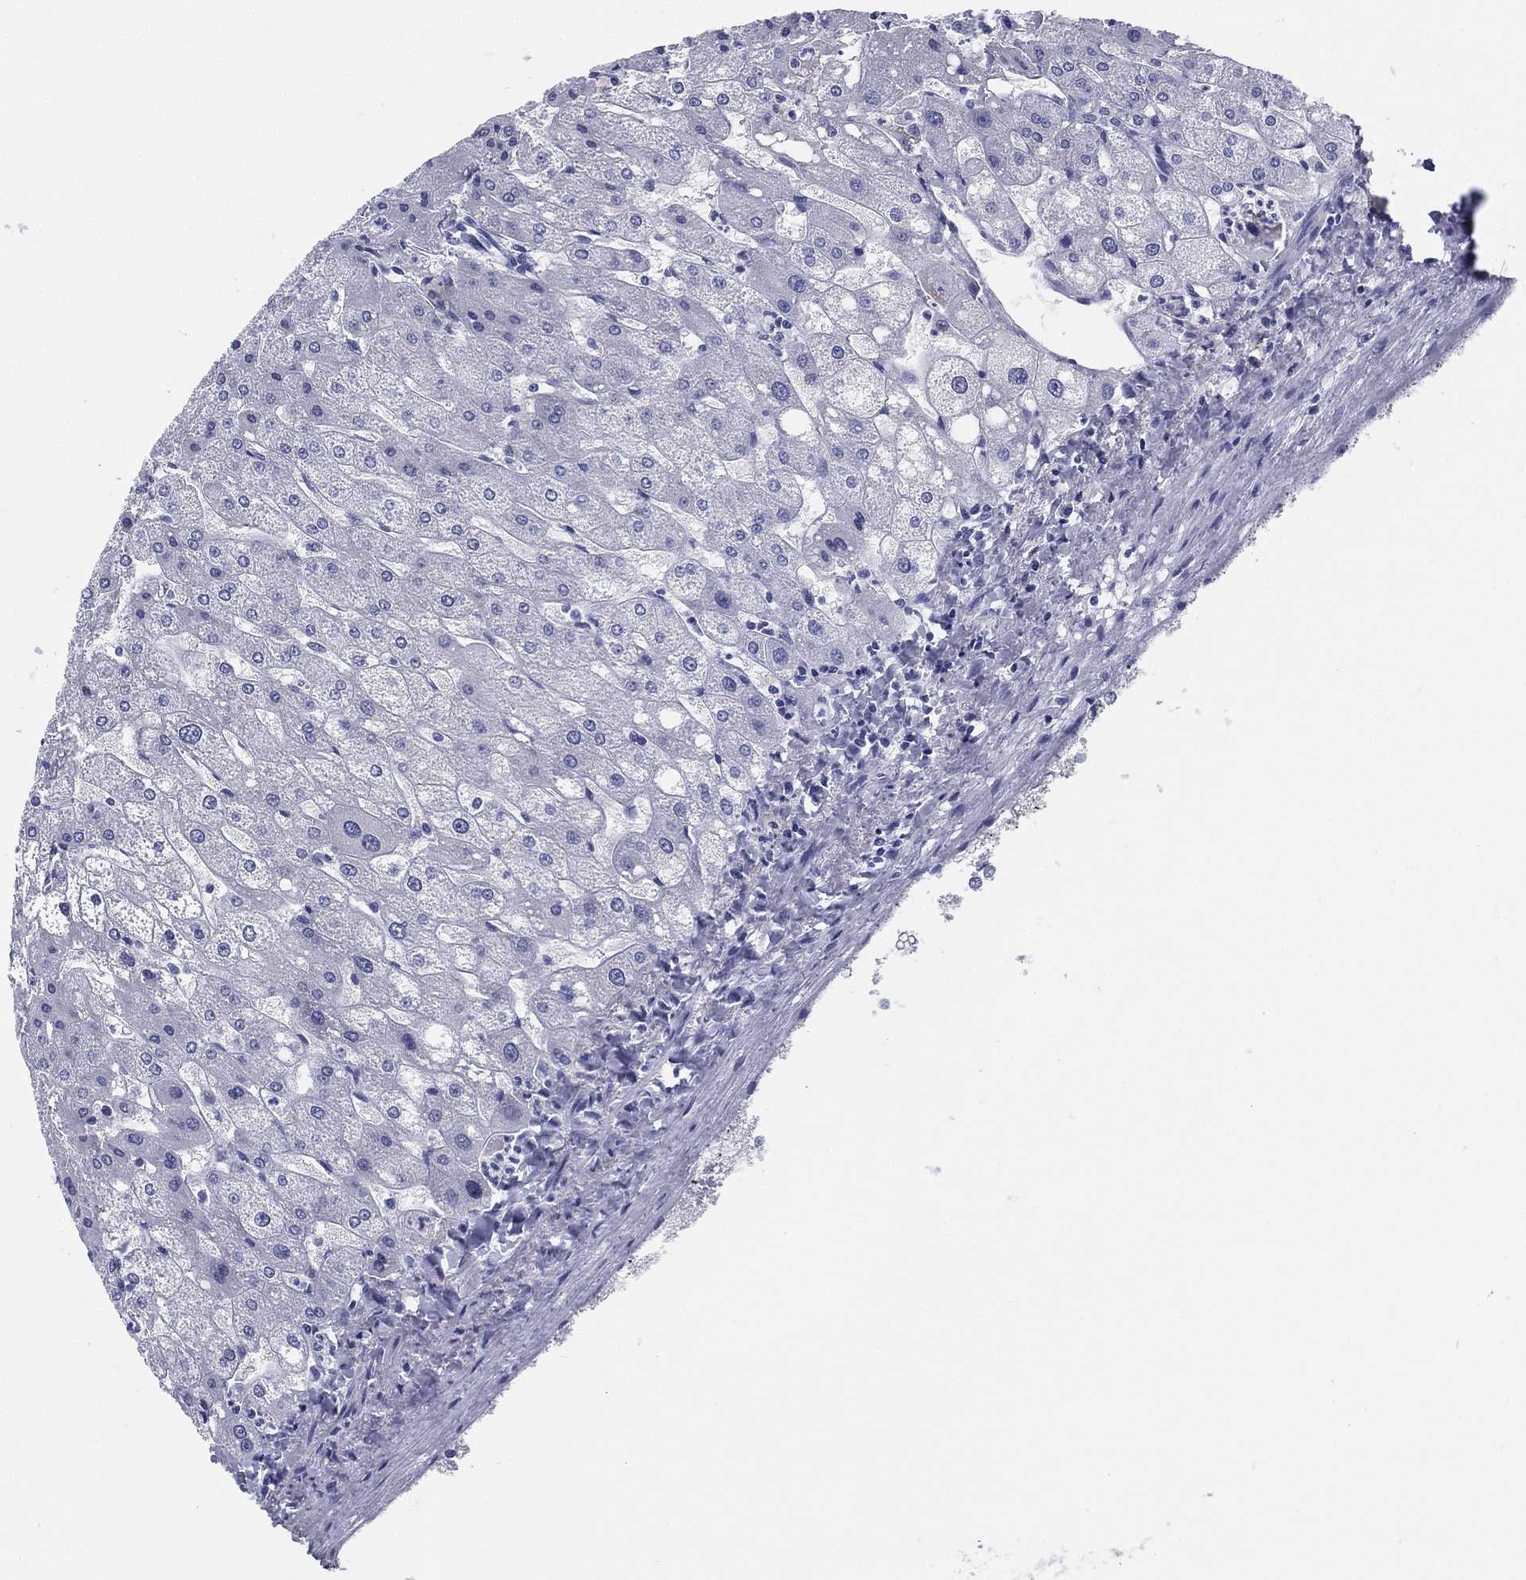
{"staining": {"intensity": "negative", "quantity": "none", "location": "none"}, "tissue": "liver", "cell_type": "Cholangiocytes", "image_type": "normal", "snomed": [{"axis": "morphology", "description": "Normal tissue, NOS"}, {"axis": "topography", "description": "Liver"}], "caption": "IHC photomicrograph of benign liver stained for a protein (brown), which displays no positivity in cholangiocytes.", "gene": "ATP1B2", "patient": {"sex": "male", "age": 67}}